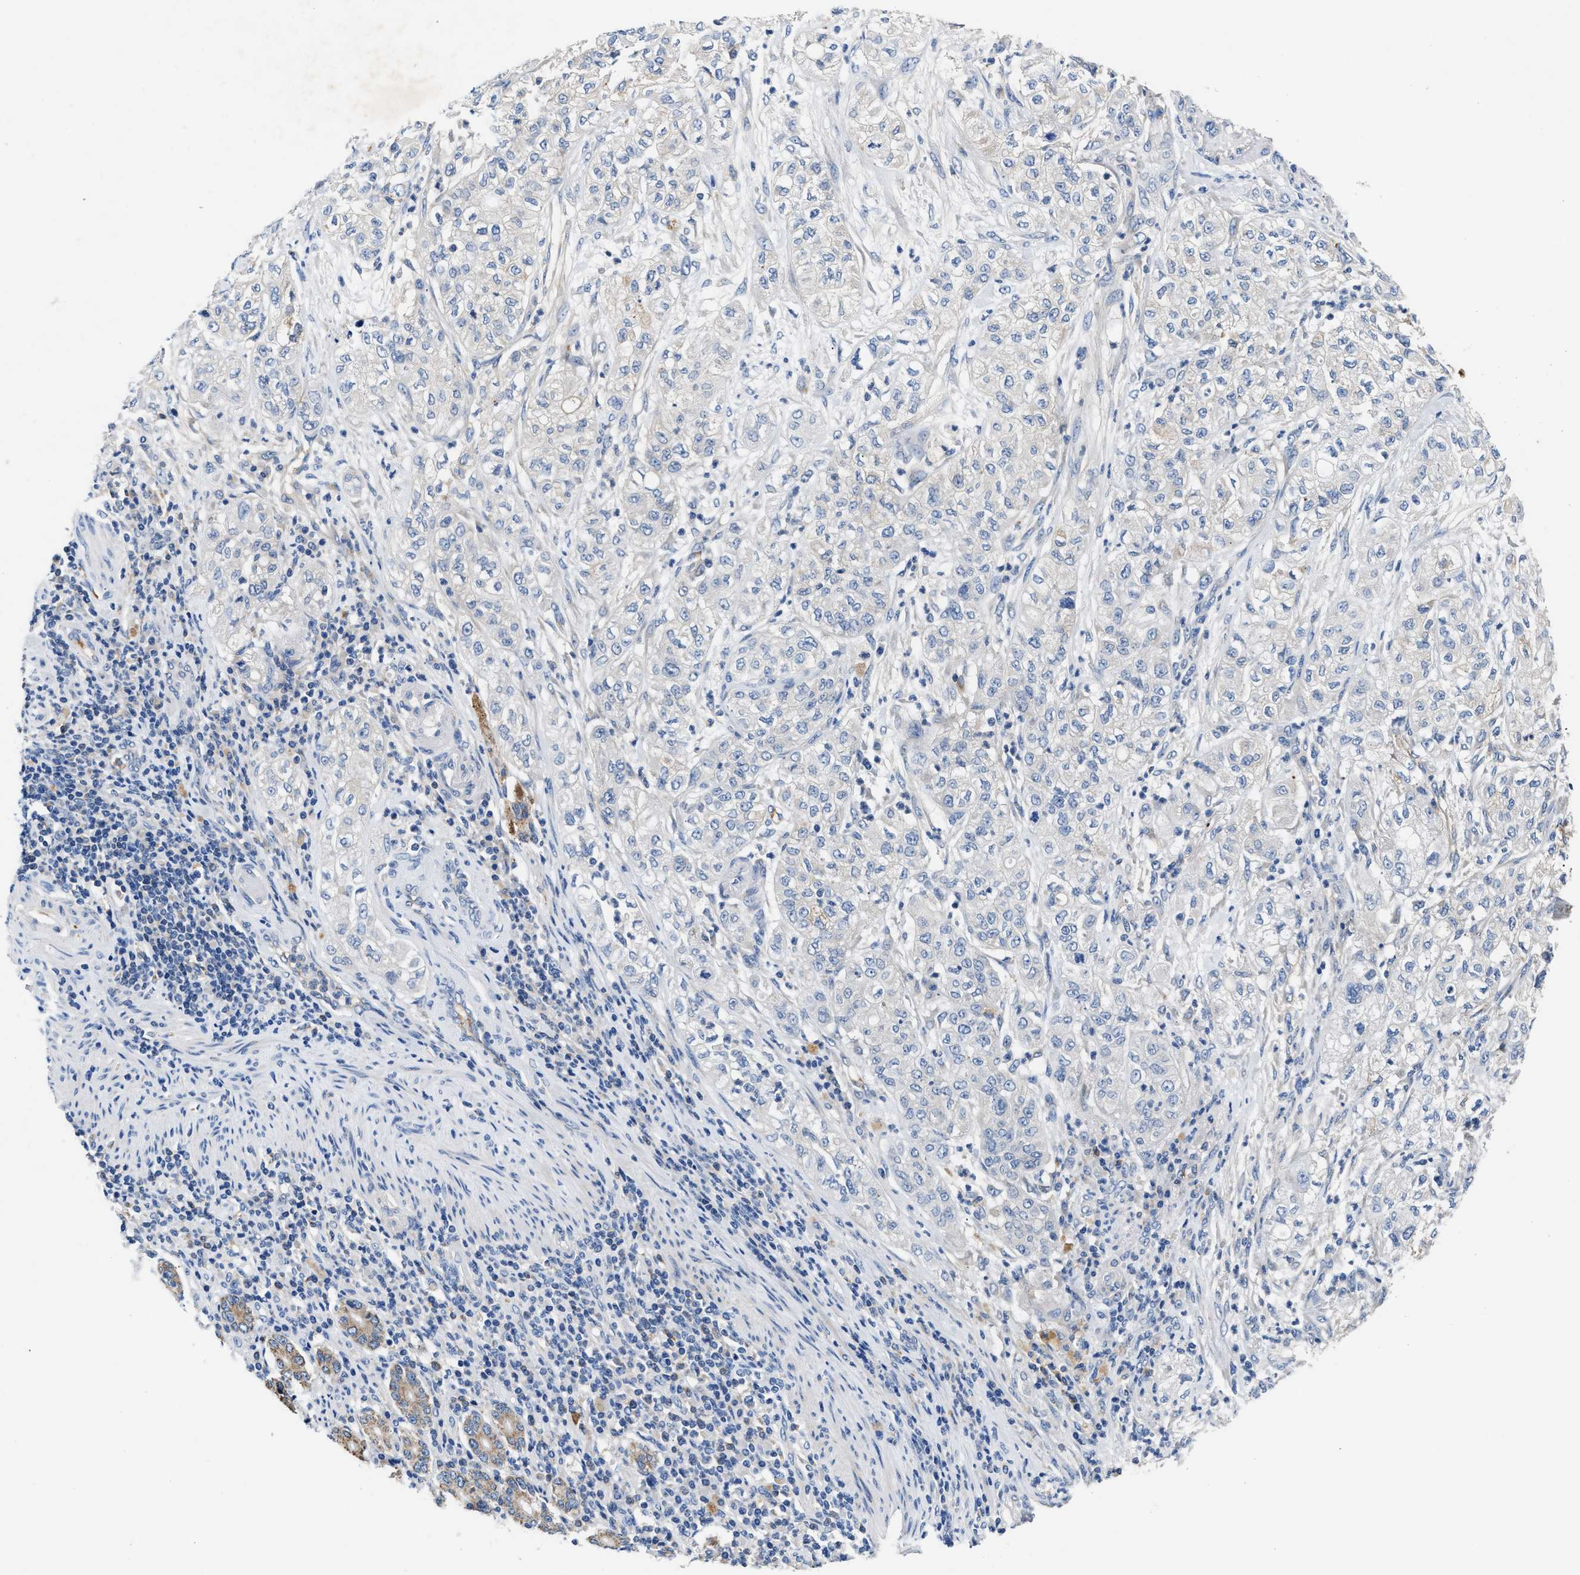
{"staining": {"intensity": "negative", "quantity": "none", "location": "none"}, "tissue": "pancreatic cancer", "cell_type": "Tumor cells", "image_type": "cancer", "snomed": [{"axis": "morphology", "description": "Adenocarcinoma, NOS"}, {"axis": "topography", "description": "Pancreas"}], "caption": "Human pancreatic cancer (adenocarcinoma) stained for a protein using immunohistochemistry (IHC) reveals no expression in tumor cells.", "gene": "TUT7", "patient": {"sex": "female", "age": 78}}